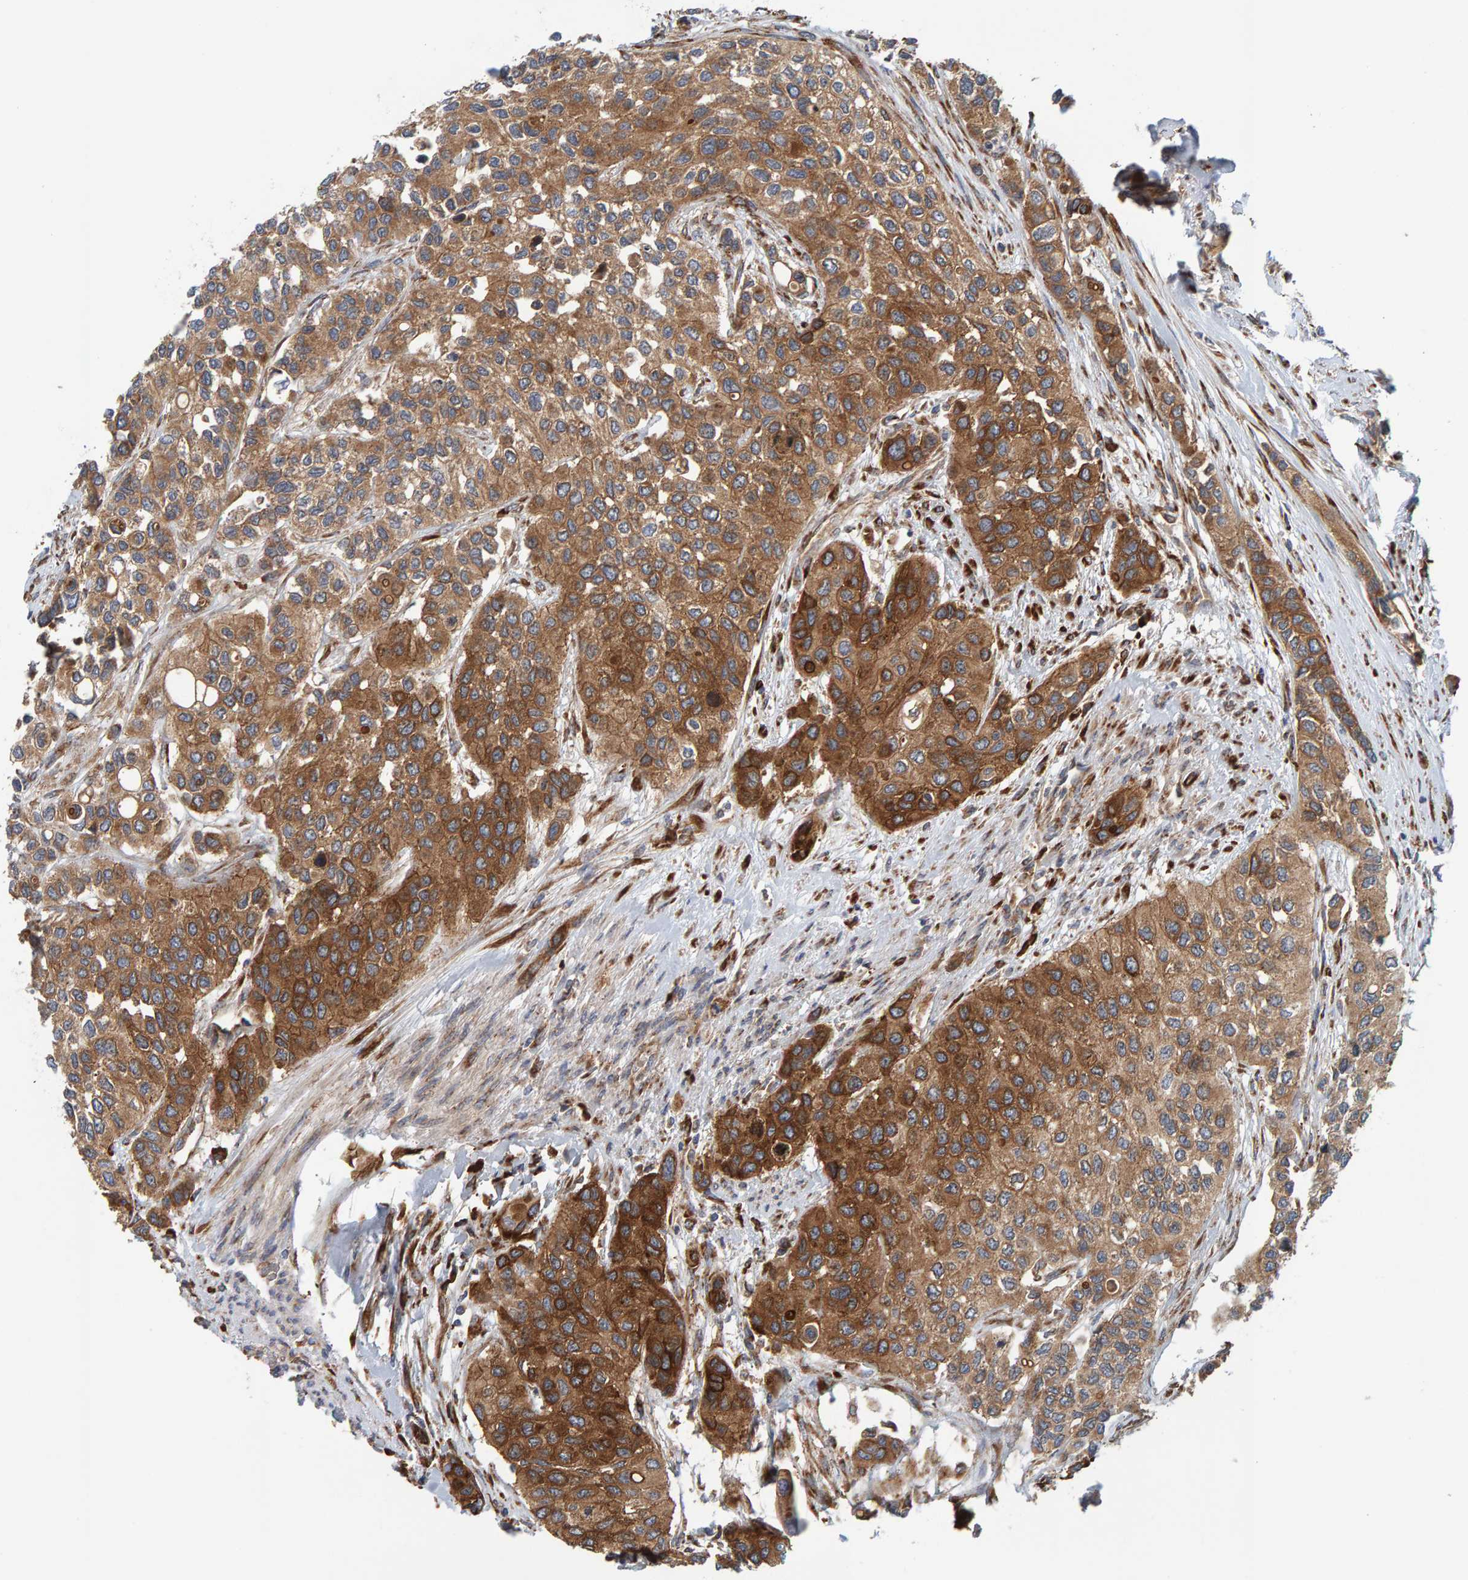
{"staining": {"intensity": "strong", "quantity": ">75%", "location": "cytoplasmic/membranous"}, "tissue": "urothelial cancer", "cell_type": "Tumor cells", "image_type": "cancer", "snomed": [{"axis": "morphology", "description": "Urothelial carcinoma, High grade"}, {"axis": "topography", "description": "Urinary bladder"}], "caption": "Human urothelial cancer stained for a protein (brown) reveals strong cytoplasmic/membranous positive expression in approximately >75% of tumor cells.", "gene": "BAIAP2", "patient": {"sex": "female", "age": 56}}